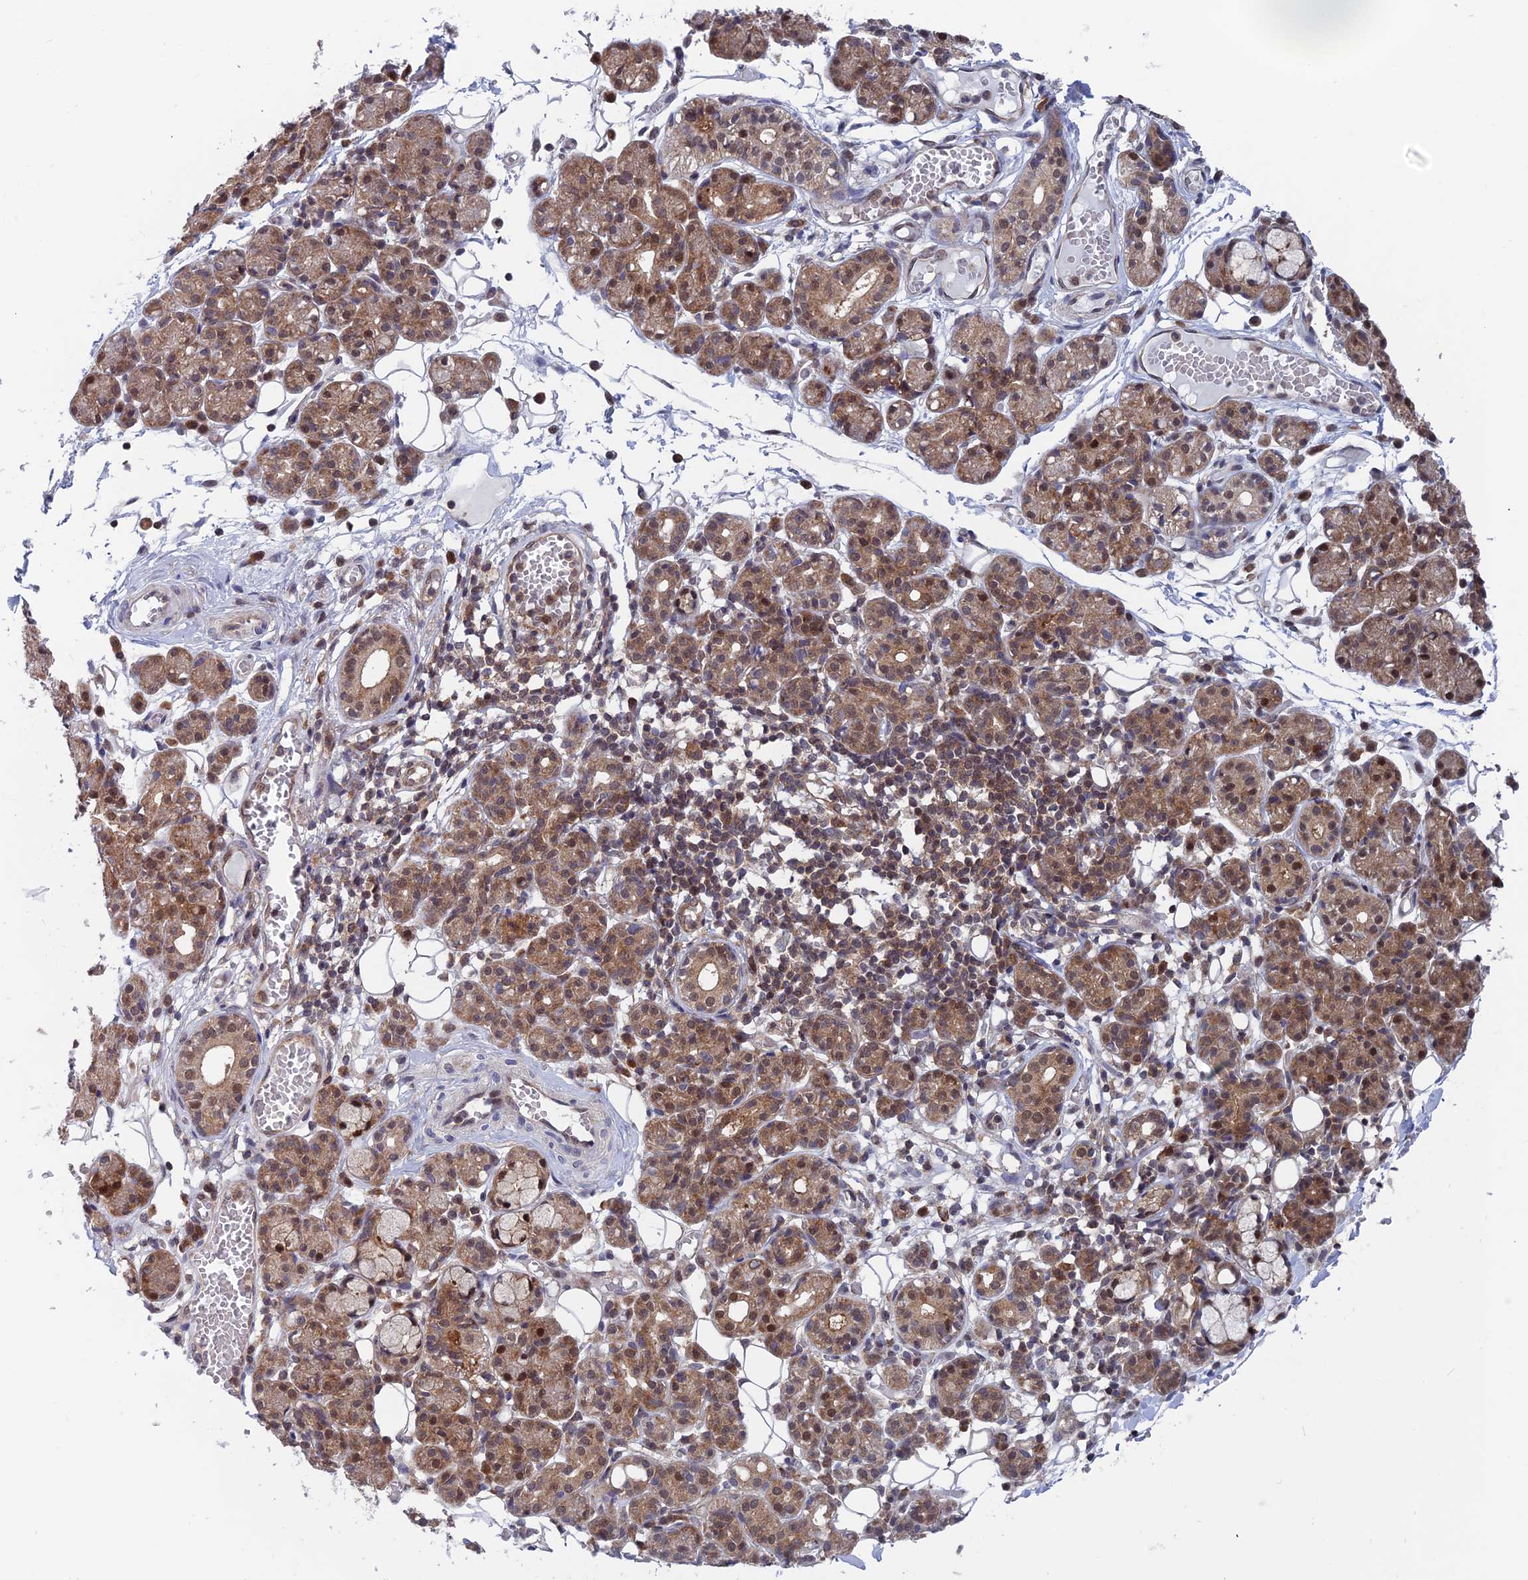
{"staining": {"intensity": "moderate", "quantity": ">75%", "location": "cytoplasmic/membranous,nuclear"}, "tissue": "salivary gland", "cell_type": "Glandular cells", "image_type": "normal", "snomed": [{"axis": "morphology", "description": "Normal tissue, NOS"}, {"axis": "topography", "description": "Salivary gland"}], "caption": "IHC (DAB) staining of normal salivary gland exhibits moderate cytoplasmic/membranous,nuclear protein staining in about >75% of glandular cells.", "gene": "IGBP1", "patient": {"sex": "male", "age": 63}}